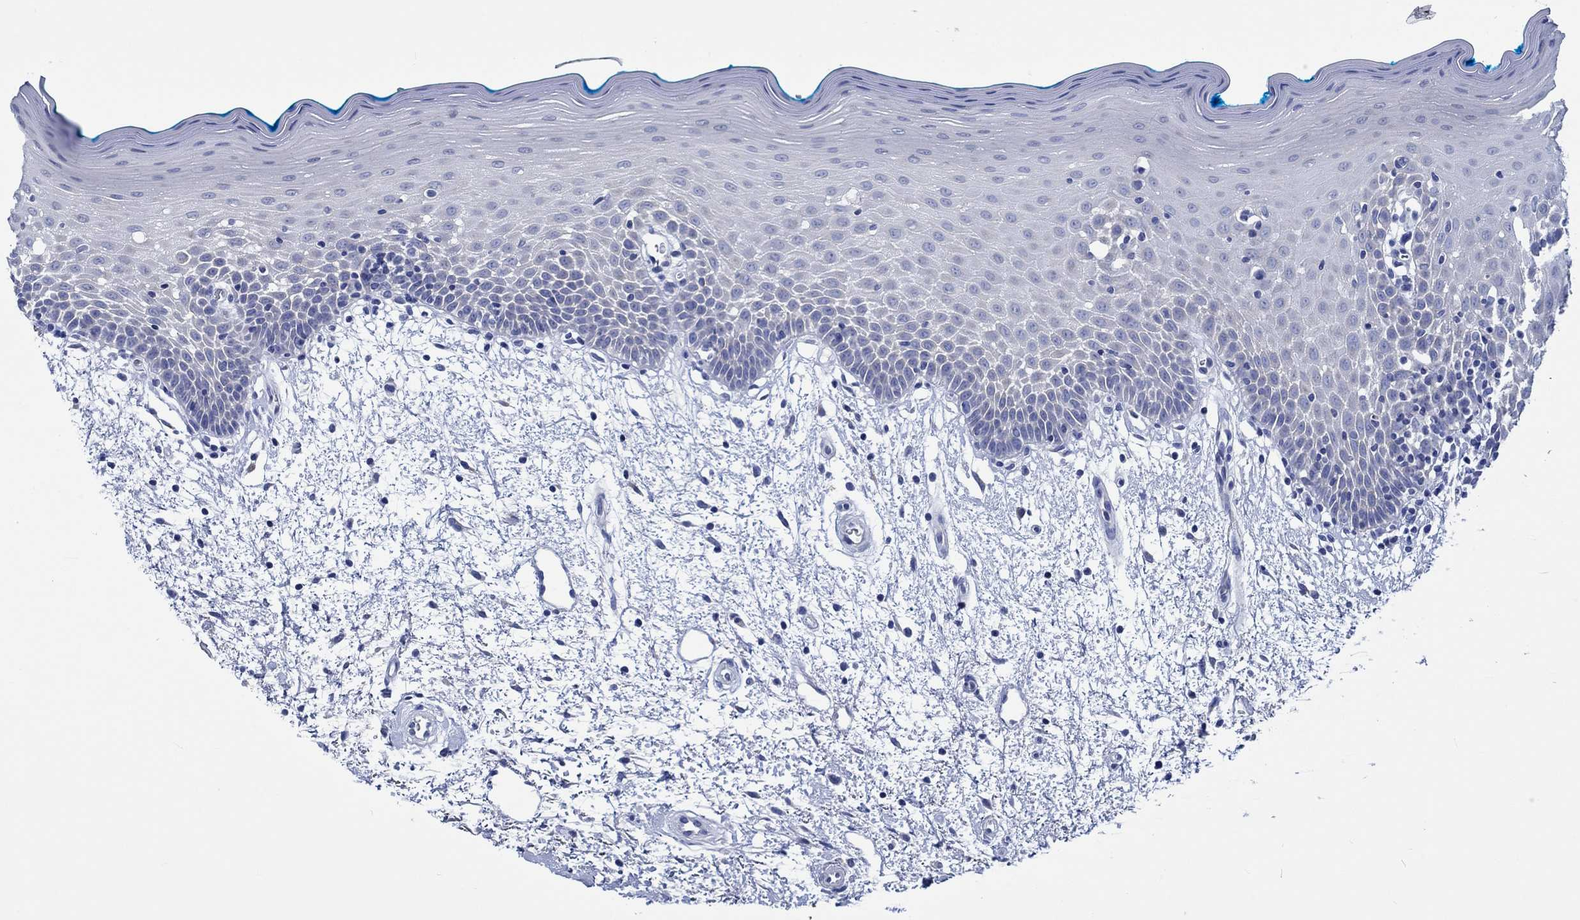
{"staining": {"intensity": "negative", "quantity": "none", "location": "none"}, "tissue": "oral mucosa", "cell_type": "Squamous epithelial cells", "image_type": "normal", "snomed": [{"axis": "morphology", "description": "Normal tissue, NOS"}, {"axis": "morphology", "description": "Squamous cell carcinoma, NOS"}, {"axis": "topography", "description": "Oral tissue"}, {"axis": "topography", "description": "Head-Neck"}], "caption": "Immunohistochemistry micrograph of benign oral mucosa stained for a protein (brown), which reveals no staining in squamous epithelial cells. Brightfield microscopy of immunohistochemistry (IHC) stained with DAB (3,3'-diaminobenzidine) (brown) and hematoxylin (blue), captured at high magnification.", "gene": "PTPRN2", "patient": {"sex": "female", "age": 75}}